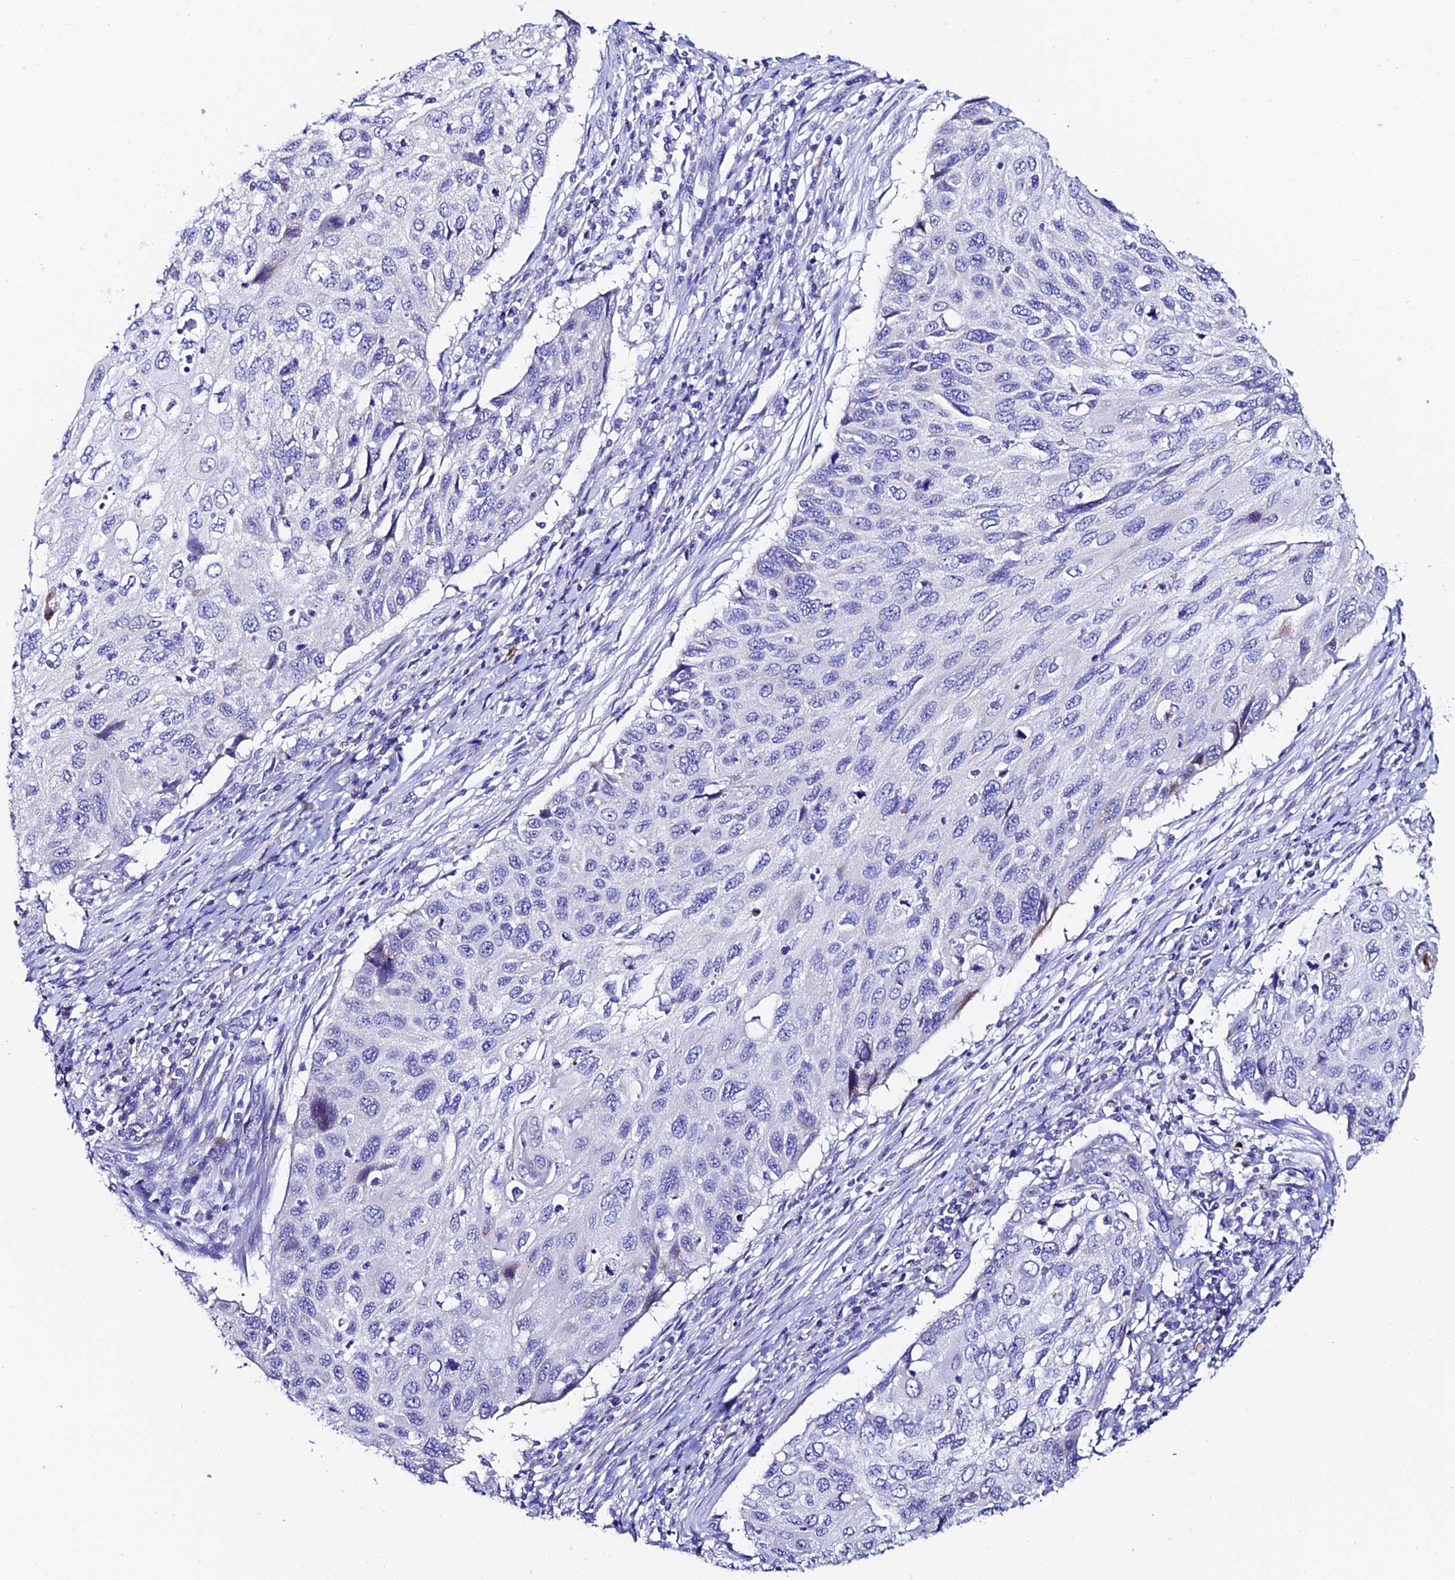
{"staining": {"intensity": "negative", "quantity": "none", "location": "none"}, "tissue": "cervical cancer", "cell_type": "Tumor cells", "image_type": "cancer", "snomed": [{"axis": "morphology", "description": "Squamous cell carcinoma, NOS"}, {"axis": "topography", "description": "Cervix"}], "caption": "Photomicrograph shows no protein staining in tumor cells of cervical cancer (squamous cell carcinoma) tissue.", "gene": "CEP41", "patient": {"sex": "female", "age": 70}}